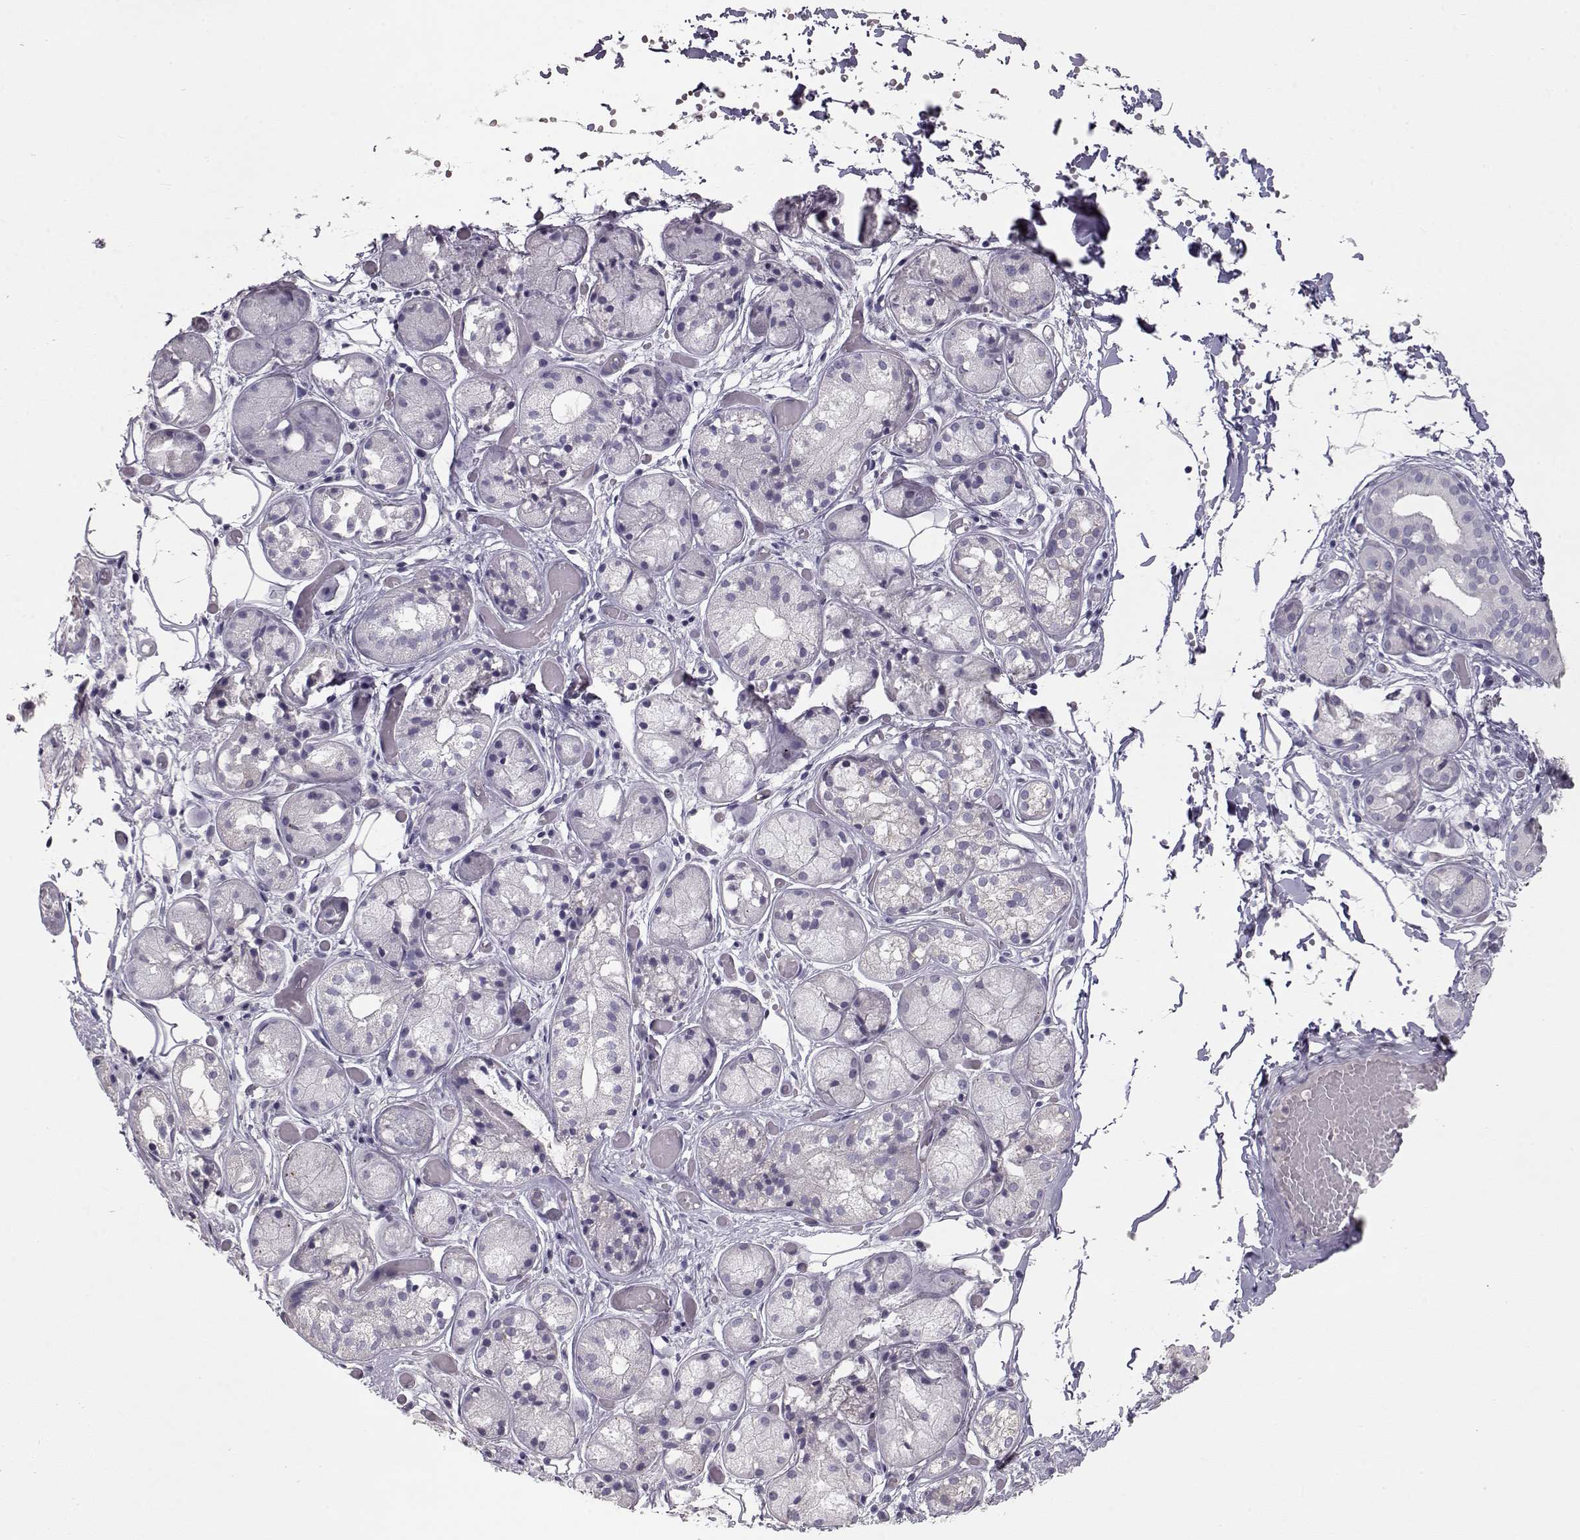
{"staining": {"intensity": "negative", "quantity": "none", "location": "none"}, "tissue": "salivary gland", "cell_type": "Glandular cells", "image_type": "normal", "snomed": [{"axis": "morphology", "description": "Normal tissue, NOS"}, {"axis": "topography", "description": "Salivary gland"}, {"axis": "topography", "description": "Peripheral nerve tissue"}], "caption": "High magnification brightfield microscopy of benign salivary gland stained with DAB (brown) and counterstained with hematoxylin (blue): glandular cells show no significant expression.", "gene": "SLC18A1", "patient": {"sex": "male", "age": 71}}